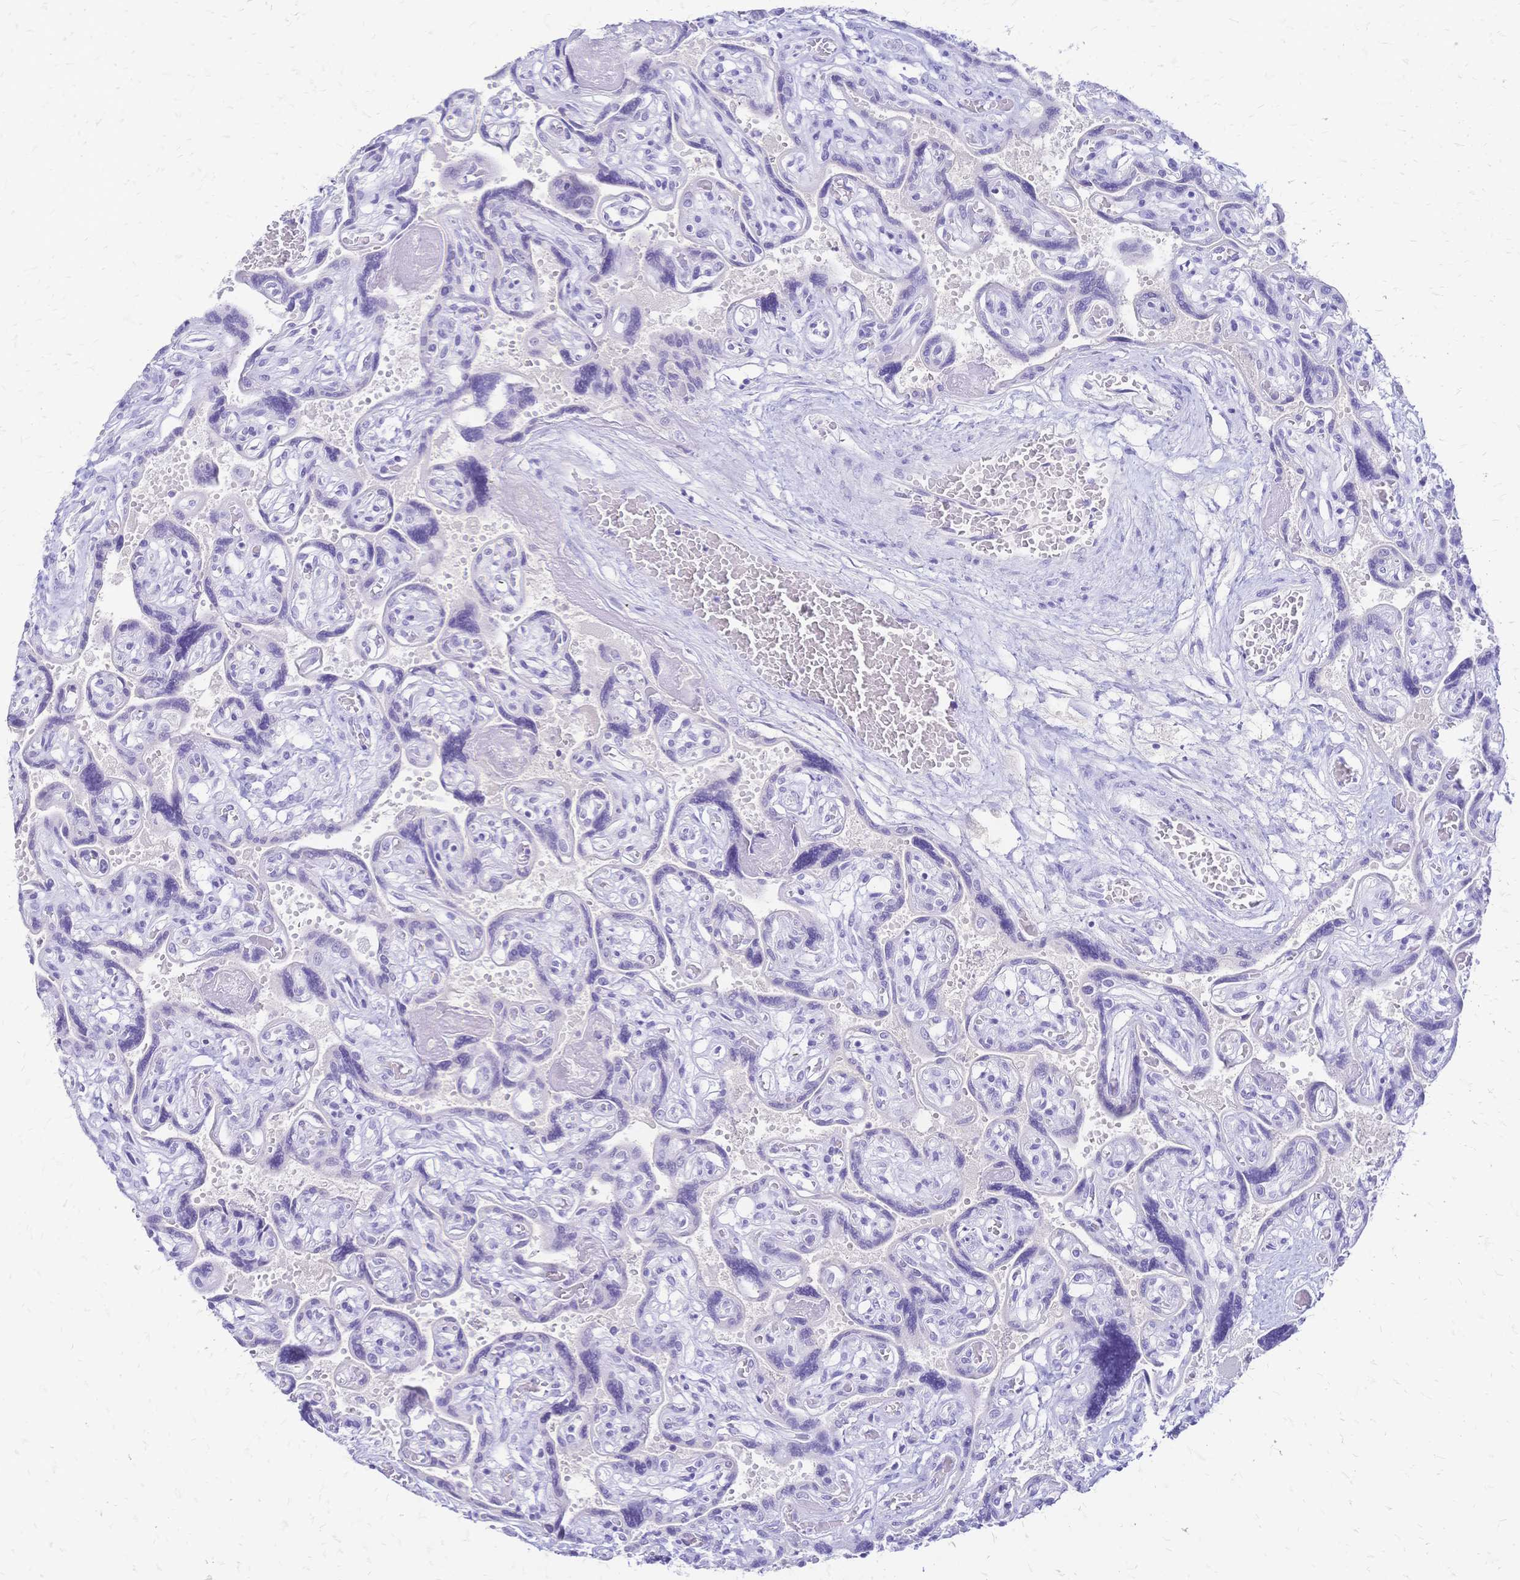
{"staining": {"intensity": "negative", "quantity": "none", "location": "none"}, "tissue": "placenta", "cell_type": "Decidual cells", "image_type": "normal", "snomed": [{"axis": "morphology", "description": "Normal tissue, NOS"}, {"axis": "topography", "description": "Placenta"}], "caption": "Placenta stained for a protein using IHC reveals no expression decidual cells.", "gene": "FA2H", "patient": {"sex": "female", "age": 32}}